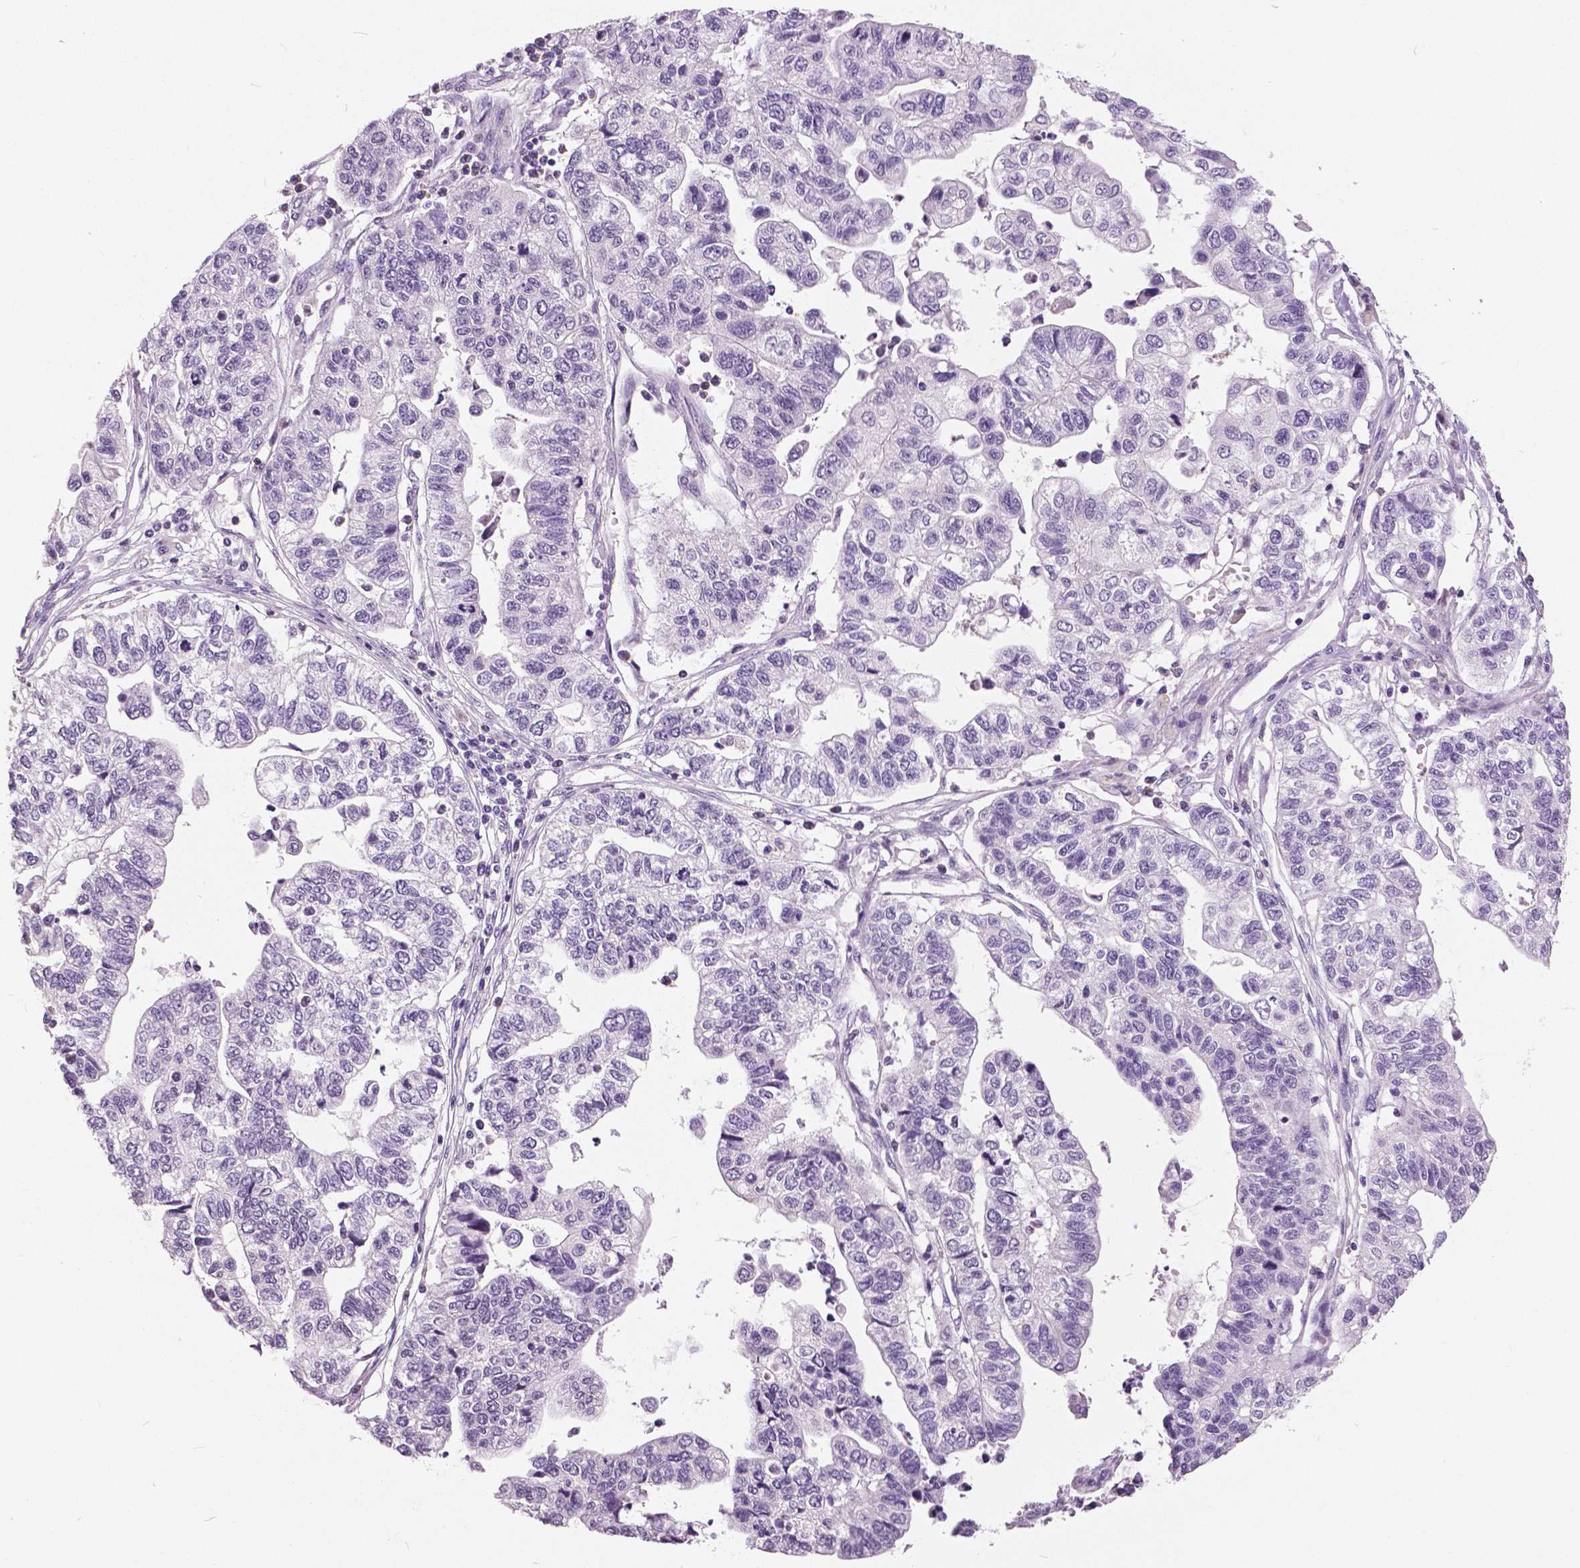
{"staining": {"intensity": "negative", "quantity": "none", "location": "none"}, "tissue": "stomach cancer", "cell_type": "Tumor cells", "image_type": "cancer", "snomed": [{"axis": "morphology", "description": "Adenocarcinoma, NOS"}, {"axis": "topography", "description": "Stomach, upper"}], "caption": "A histopathology image of human adenocarcinoma (stomach) is negative for staining in tumor cells. (Stains: DAB immunohistochemistry (IHC) with hematoxylin counter stain, Microscopy: brightfield microscopy at high magnification).", "gene": "GRIN2A", "patient": {"sex": "female", "age": 67}}